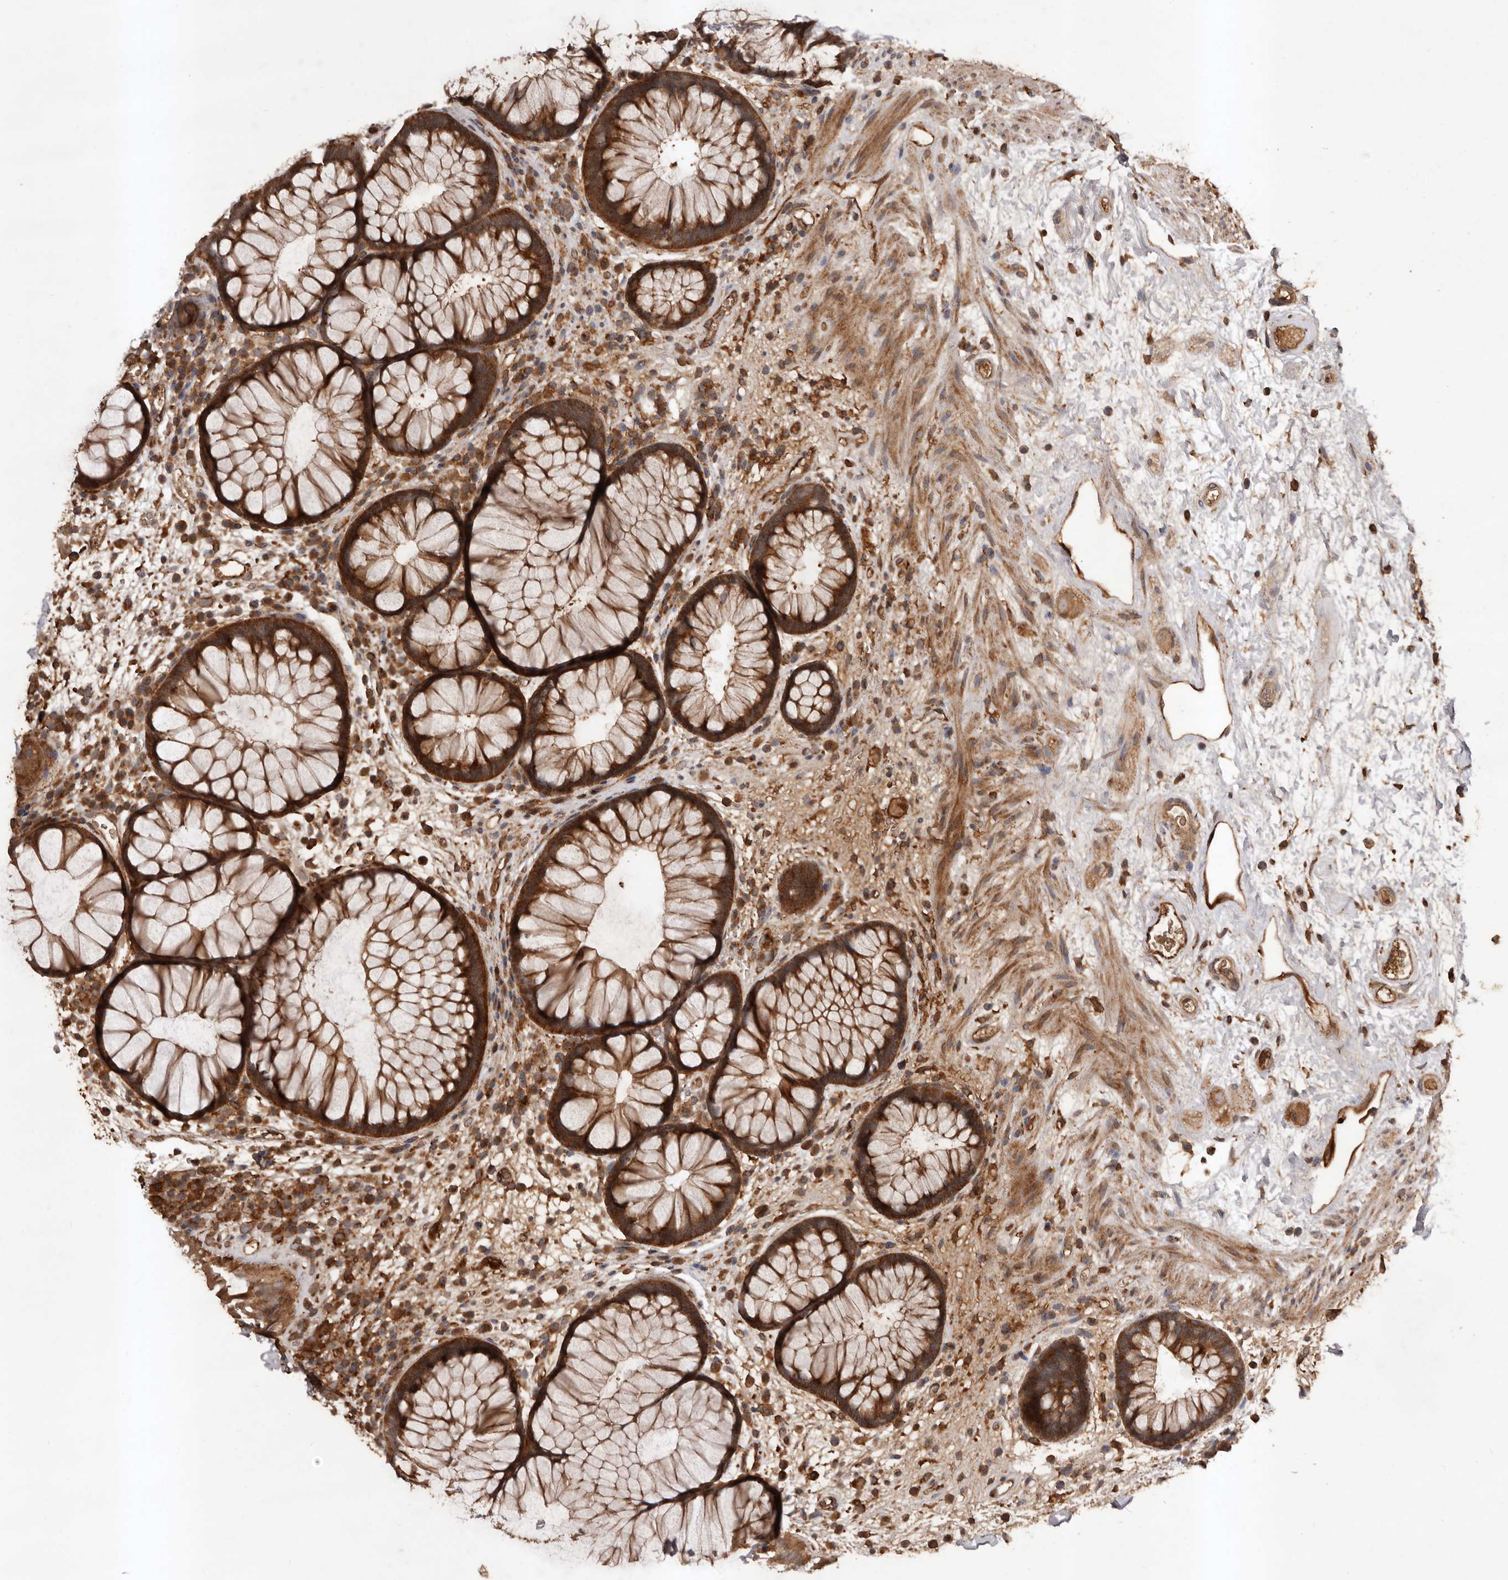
{"staining": {"intensity": "strong", "quantity": ">75%", "location": "cytoplasmic/membranous"}, "tissue": "rectum", "cell_type": "Glandular cells", "image_type": "normal", "snomed": [{"axis": "morphology", "description": "Normal tissue, NOS"}, {"axis": "topography", "description": "Rectum"}], "caption": "About >75% of glandular cells in normal rectum display strong cytoplasmic/membranous protein staining as visualized by brown immunohistochemical staining.", "gene": "SLC22A3", "patient": {"sex": "male", "age": 51}}